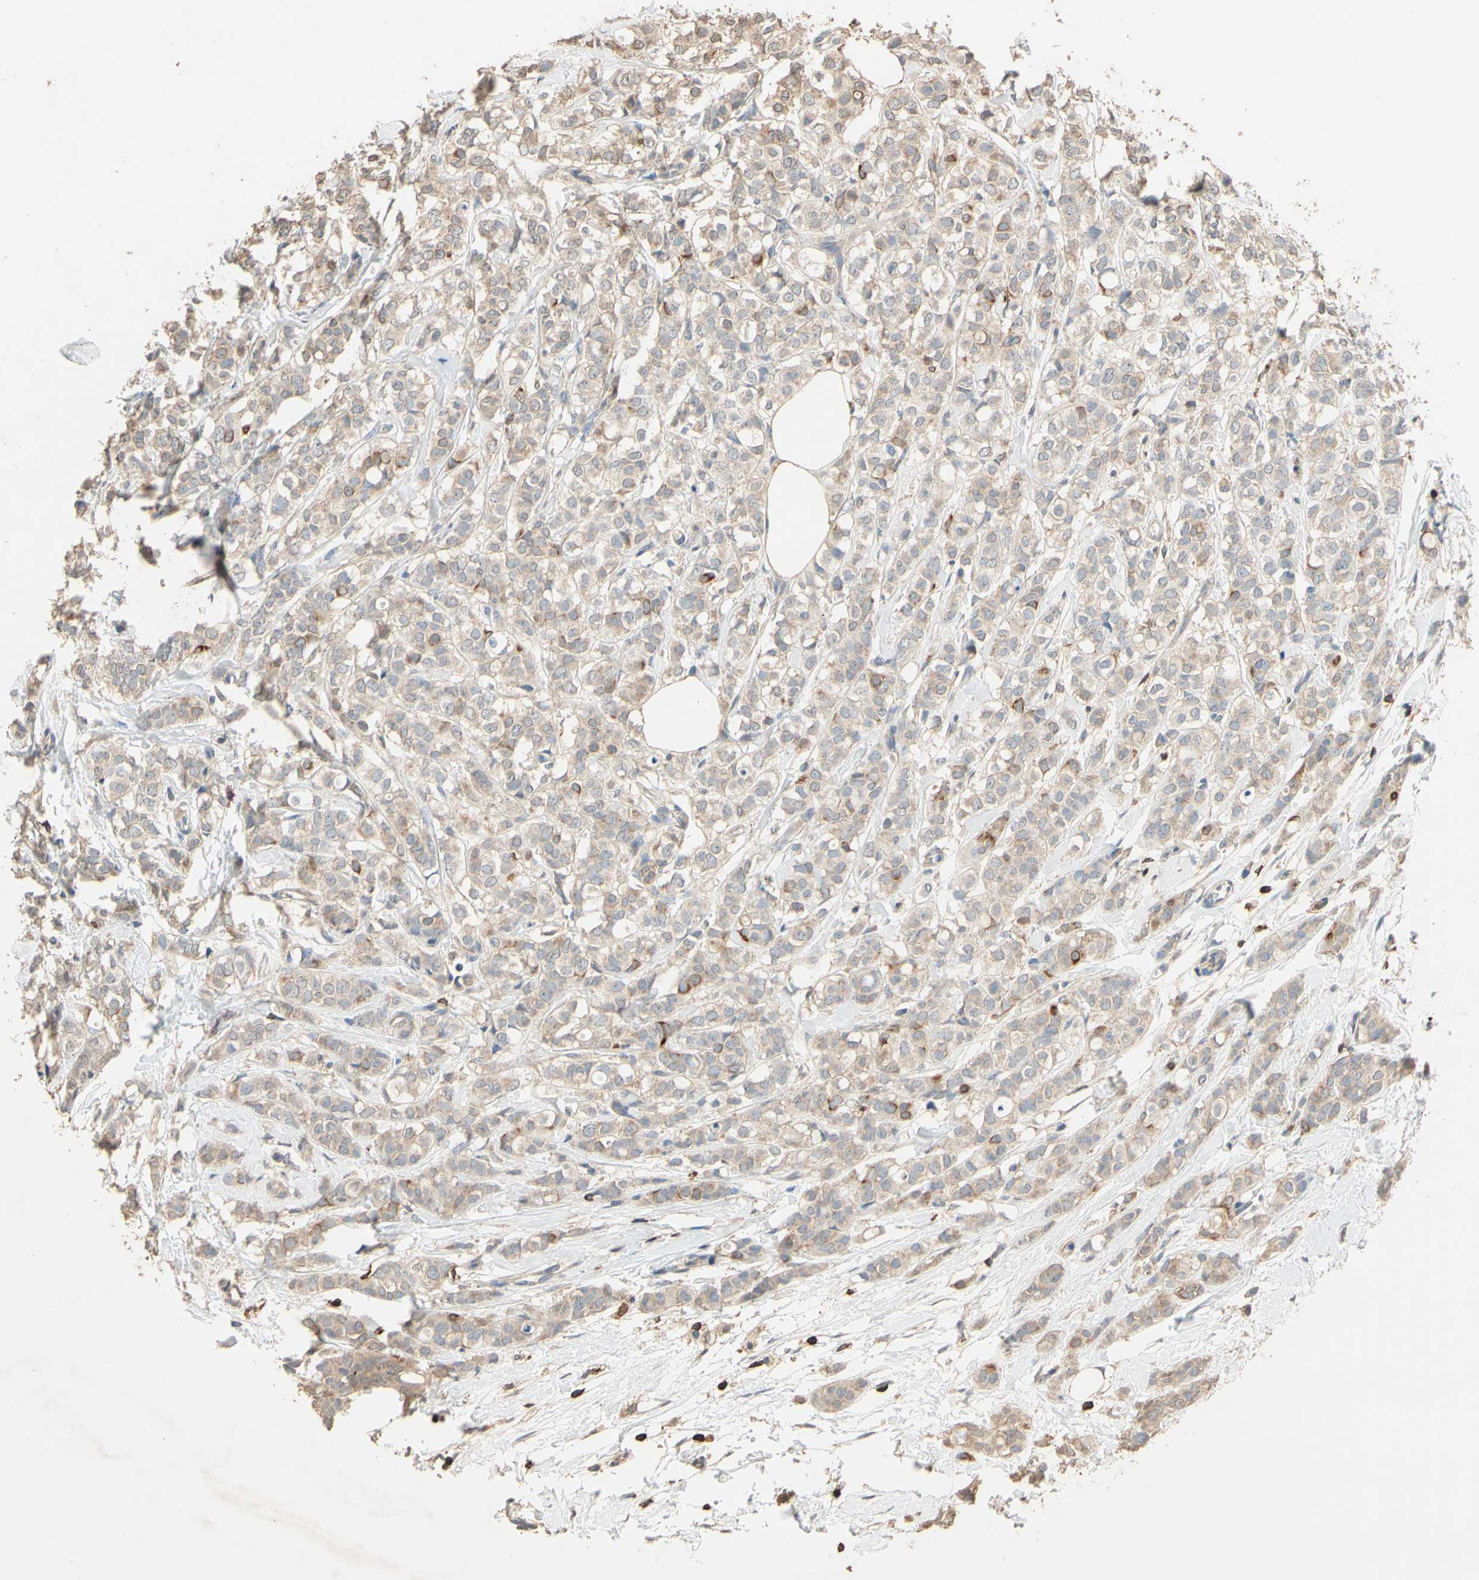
{"staining": {"intensity": "weak", "quantity": ">75%", "location": "cytoplasmic/membranous"}, "tissue": "breast cancer", "cell_type": "Tumor cells", "image_type": "cancer", "snomed": [{"axis": "morphology", "description": "Lobular carcinoma"}, {"axis": "topography", "description": "Breast"}], "caption": "This is a histology image of immunohistochemistry staining of breast lobular carcinoma, which shows weak positivity in the cytoplasmic/membranous of tumor cells.", "gene": "MAP3K10", "patient": {"sex": "female", "age": 60}}